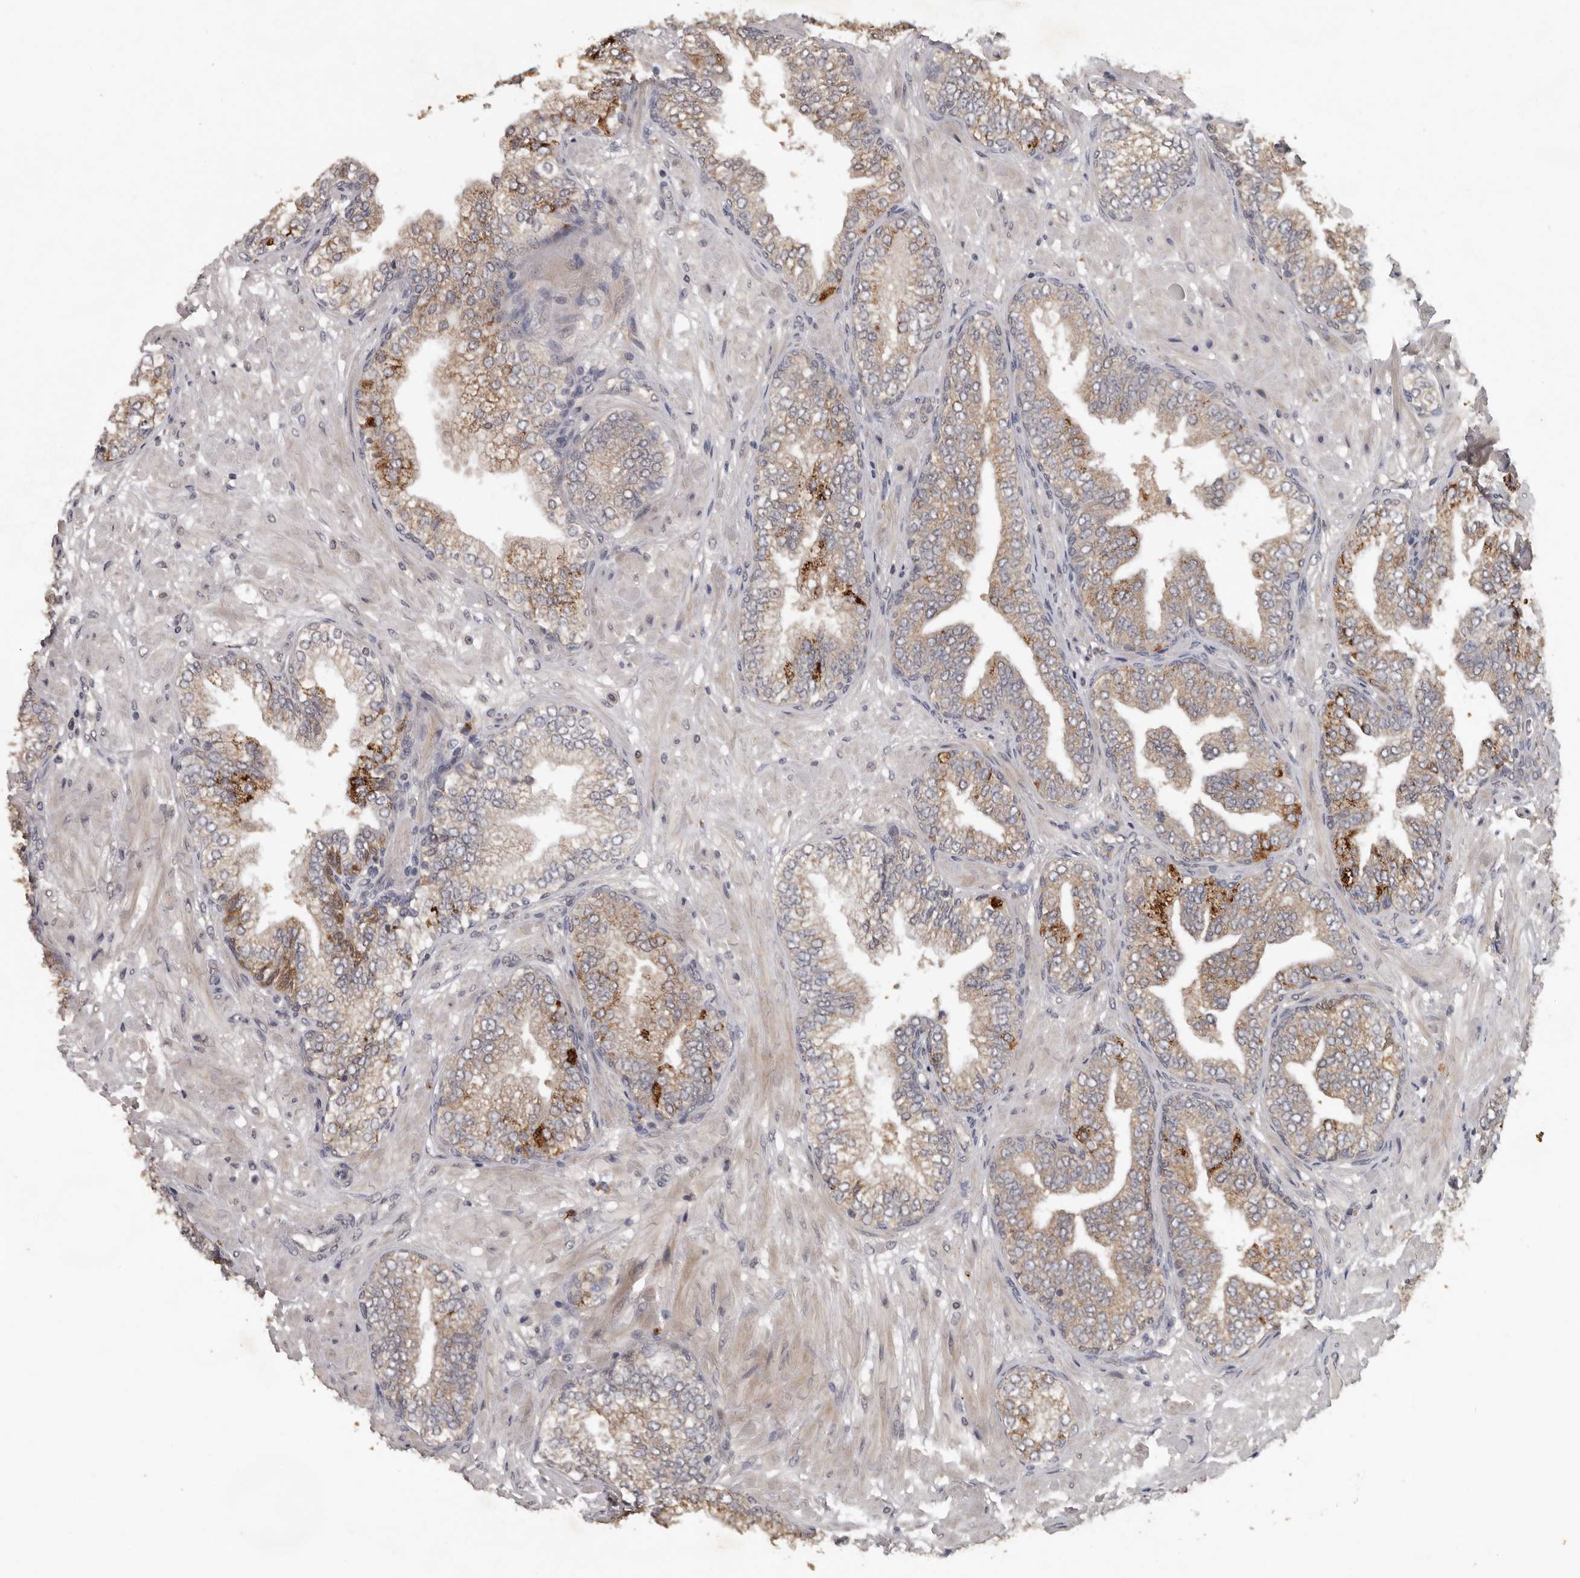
{"staining": {"intensity": "moderate", "quantity": "25%-75%", "location": "cytoplasmic/membranous"}, "tissue": "prostate cancer", "cell_type": "Tumor cells", "image_type": "cancer", "snomed": [{"axis": "morphology", "description": "Adenocarcinoma, High grade"}, {"axis": "topography", "description": "Prostate"}], "caption": "Prostate high-grade adenocarcinoma stained with a protein marker demonstrates moderate staining in tumor cells.", "gene": "MTF1", "patient": {"sex": "male", "age": 59}}